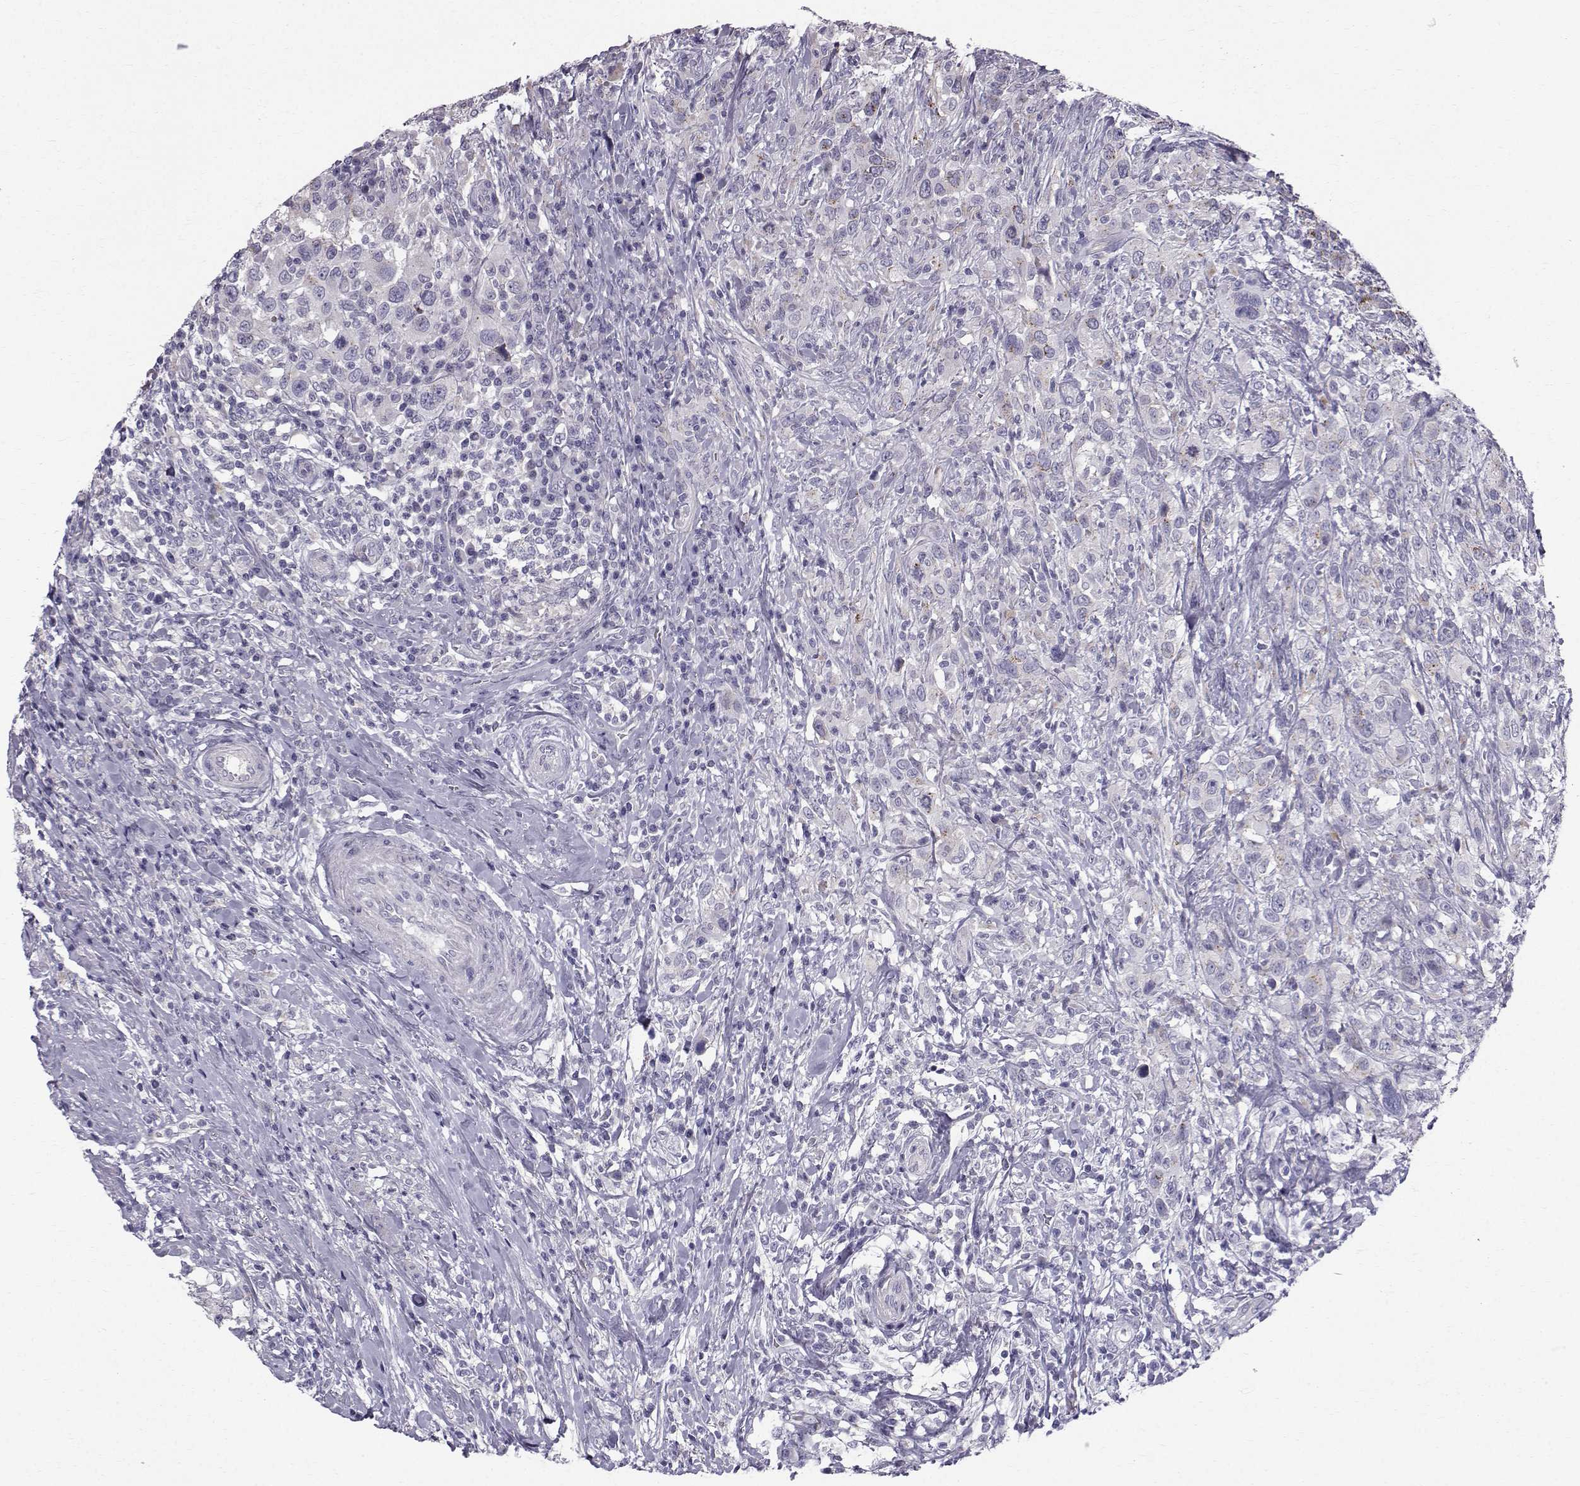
{"staining": {"intensity": "negative", "quantity": "none", "location": "none"}, "tissue": "urothelial cancer", "cell_type": "Tumor cells", "image_type": "cancer", "snomed": [{"axis": "morphology", "description": "Urothelial carcinoma, NOS"}, {"axis": "morphology", "description": "Urothelial carcinoma, High grade"}, {"axis": "topography", "description": "Urinary bladder"}], "caption": "DAB (3,3'-diaminobenzidine) immunohistochemical staining of human transitional cell carcinoma demonstrates no significant positivity in tumor cells.", "gene": "CALCR", "patient": {"sex": "female", "age": 64}}